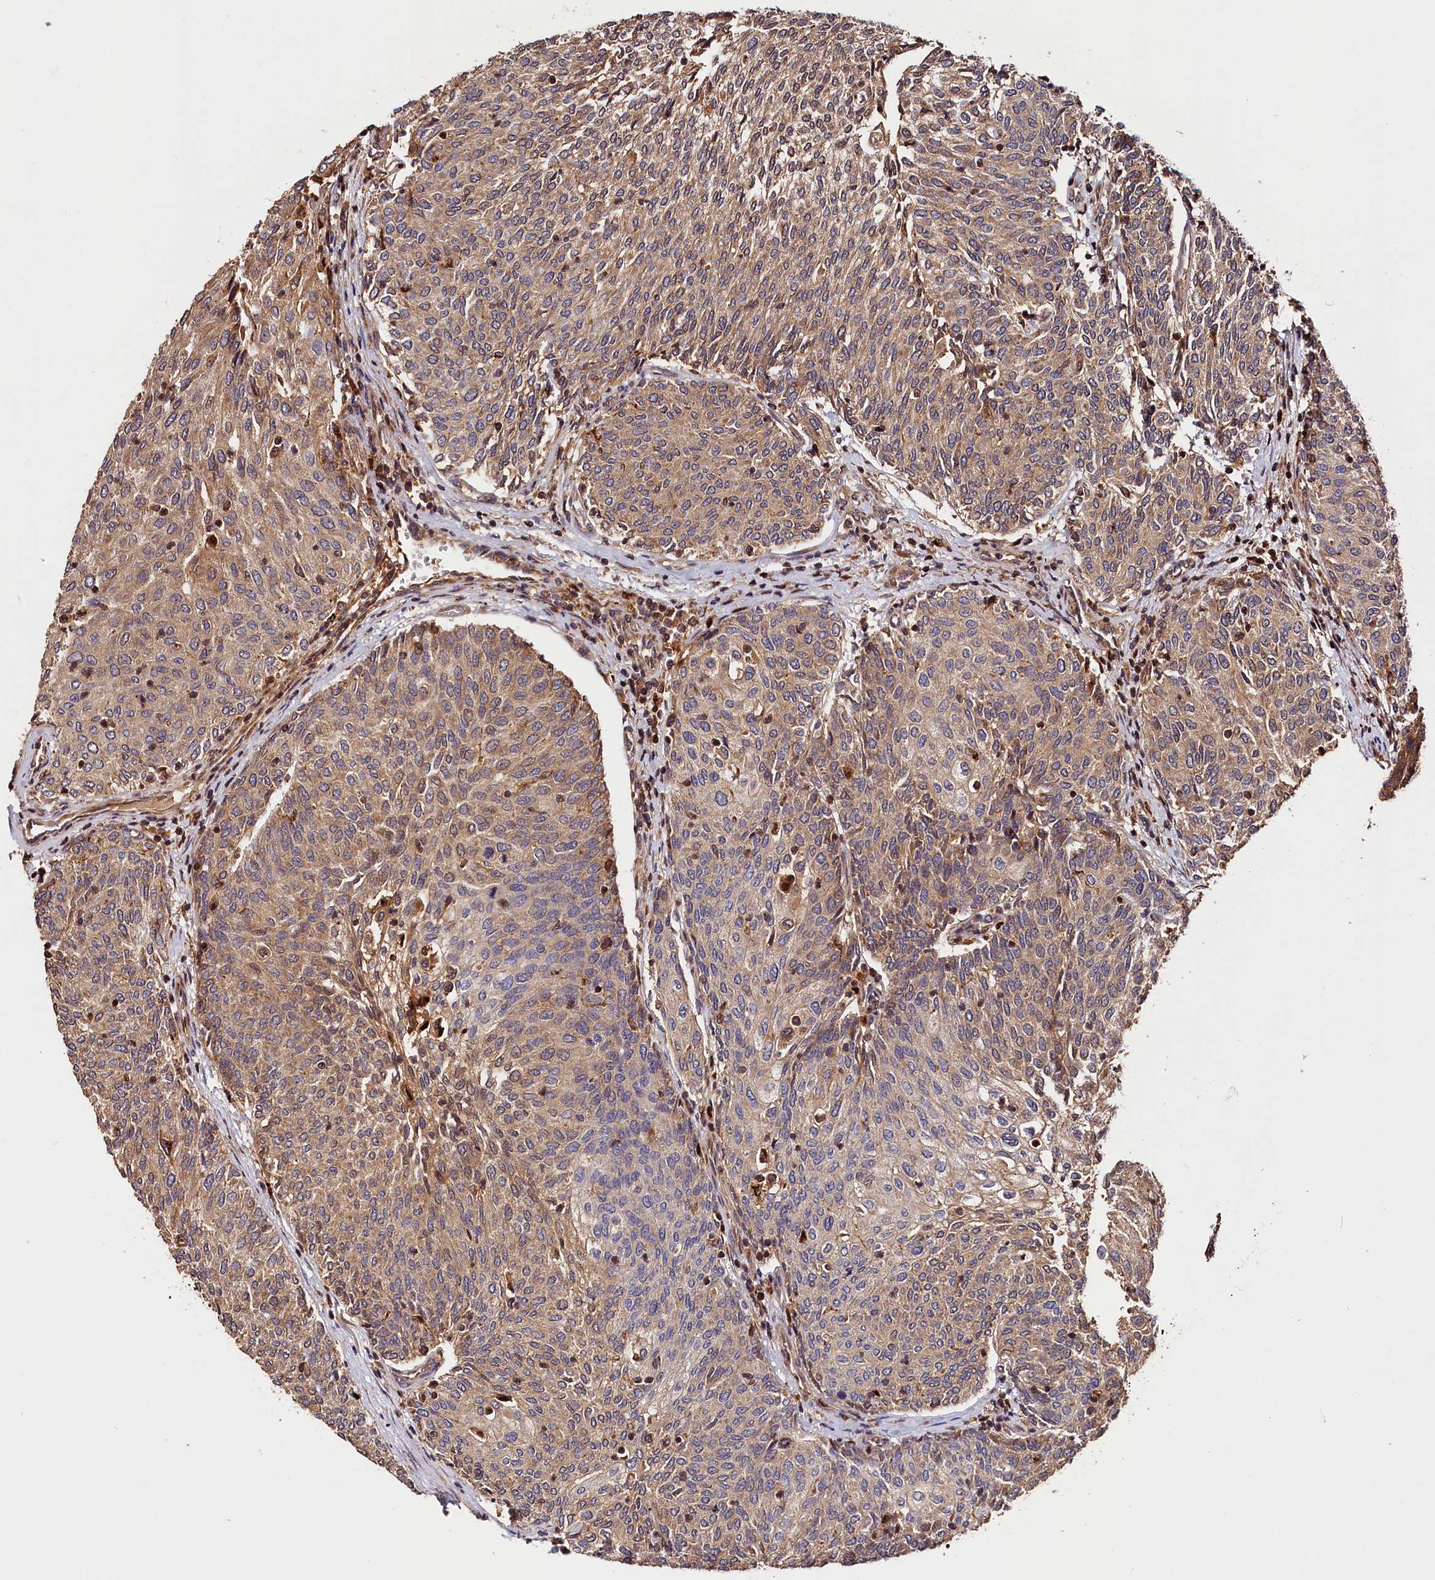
{"staining": {"intensity": "moderate", "quantity": ">75%", "location": "cytoplasmic/membranous"}, "tissue": "urothelial cancer", "cell_type": "Tumor cells", "image_type": "cancer", "snomed": [{"axis": "morphology", "description": "Urothelial carcinoma, High grade"}, {"axis": "topography", "description": "Urinary bladder"}], "caption": "Immunohistochemical staining of human high-grade urothelial carcinoma shows moderate cytoplasmic/membranous protein positivity in approximately >75% of tumor cells.", "gene": "HMOX2", "patient": {"sex": "female", "age": 79}}